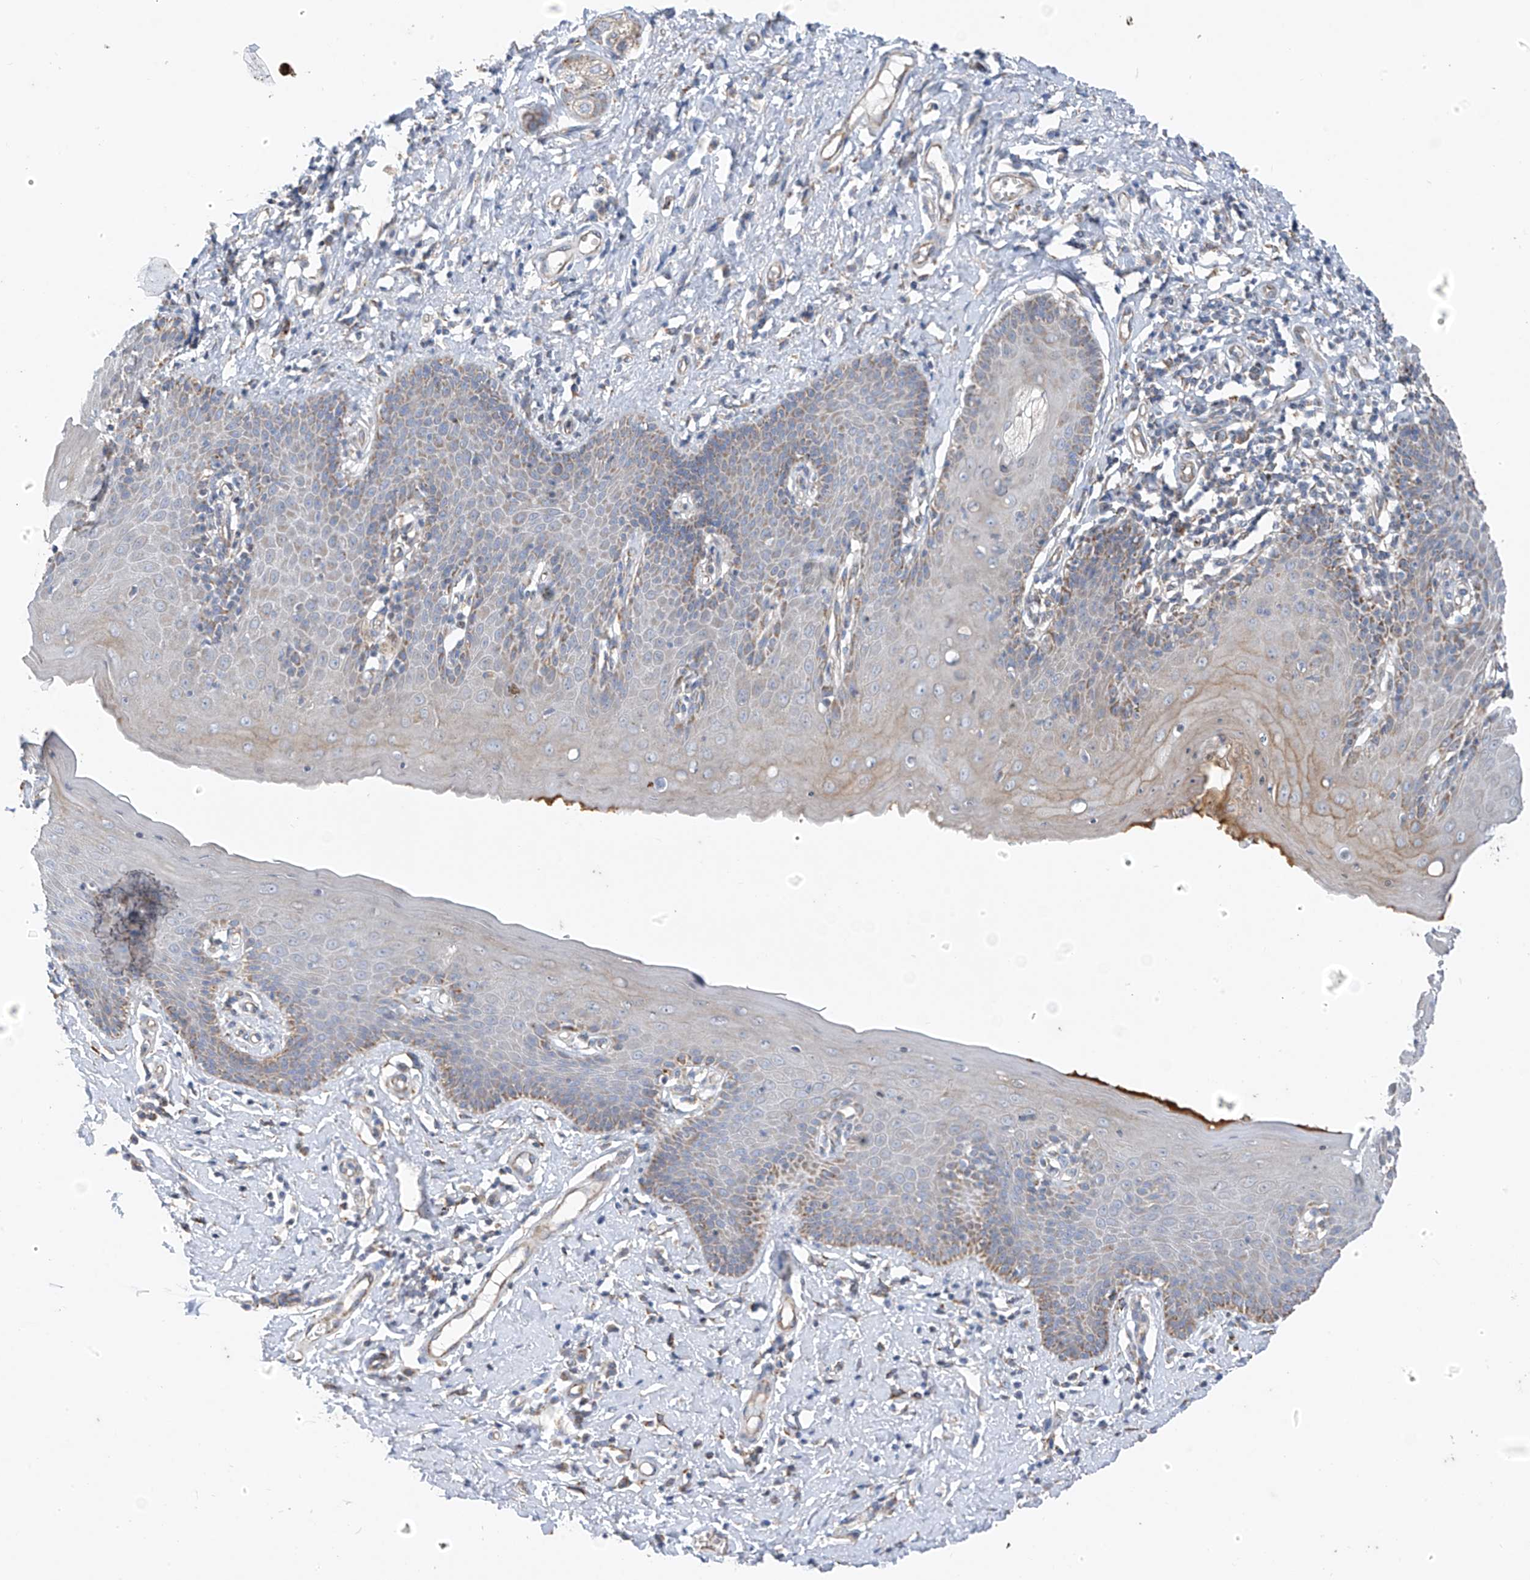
{"staining": {"intensity": "moderate", "quantity": "<25%", "location": "cytoplasmic/membranous"}, "tissue": "skin", "cell_type": "Epidermal cells", "image_type": "normal", "snomed": [{"axis": "morphology", "description": "Normal tissue, NOS"}, {"axis": "topography", "description": "Vulva"}], "caption": "Protein staining of benign skin shows moderate cytoplasmic/membranous positivity in approximately <25% of epidermal cells. Using DAB (brown) and hematoxylin (blue) stains, captured at high magnification using brightfield microscopy.", "gene": "EOMES", "patient": {"sex": "female", "age": 66}}